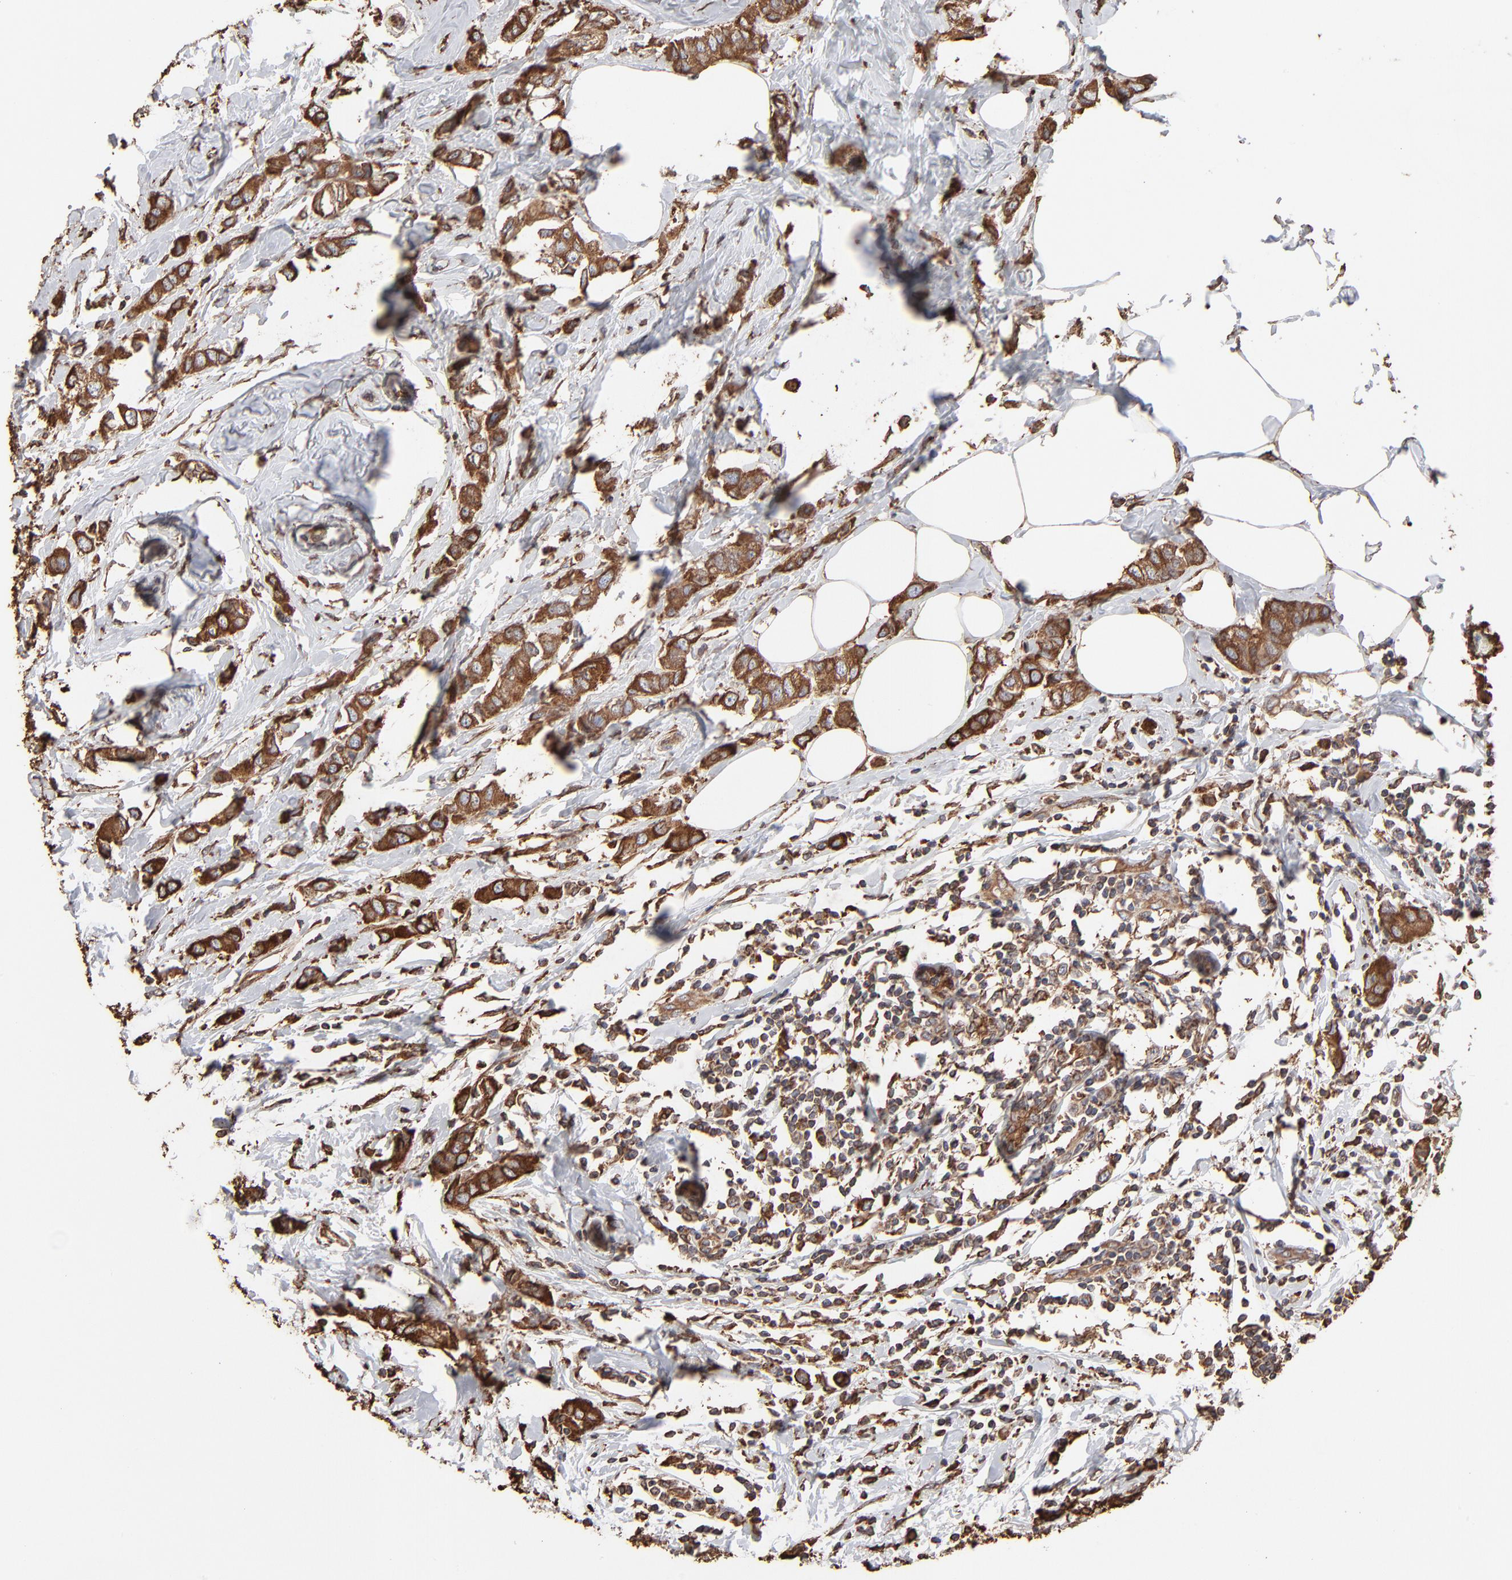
{"staining": {"intensity": "moderate", "quantity": ">75%", "location": "cytoplasmic/membranous"}, "tissue": "breast cancer", "cell_type": "Tumor cells", "image_type": "cancer", "snomed": [{"axis": "morphology", "description": "Normal tissue, NOS"}, {"axis": "morphology", "description": "Duct carcinoma"}, {"axis": "topography", "description": "Breast"}], "caption": "Breast invasive ductal carcinoma stained for a protein displays moderate cytoplasmic/membranous positivity in tumor cells. (Brightfield microscopy of DAB IHC at high magnification).", "gene": "PDIA3", "patient": {"sex": "female", "age": 50}}